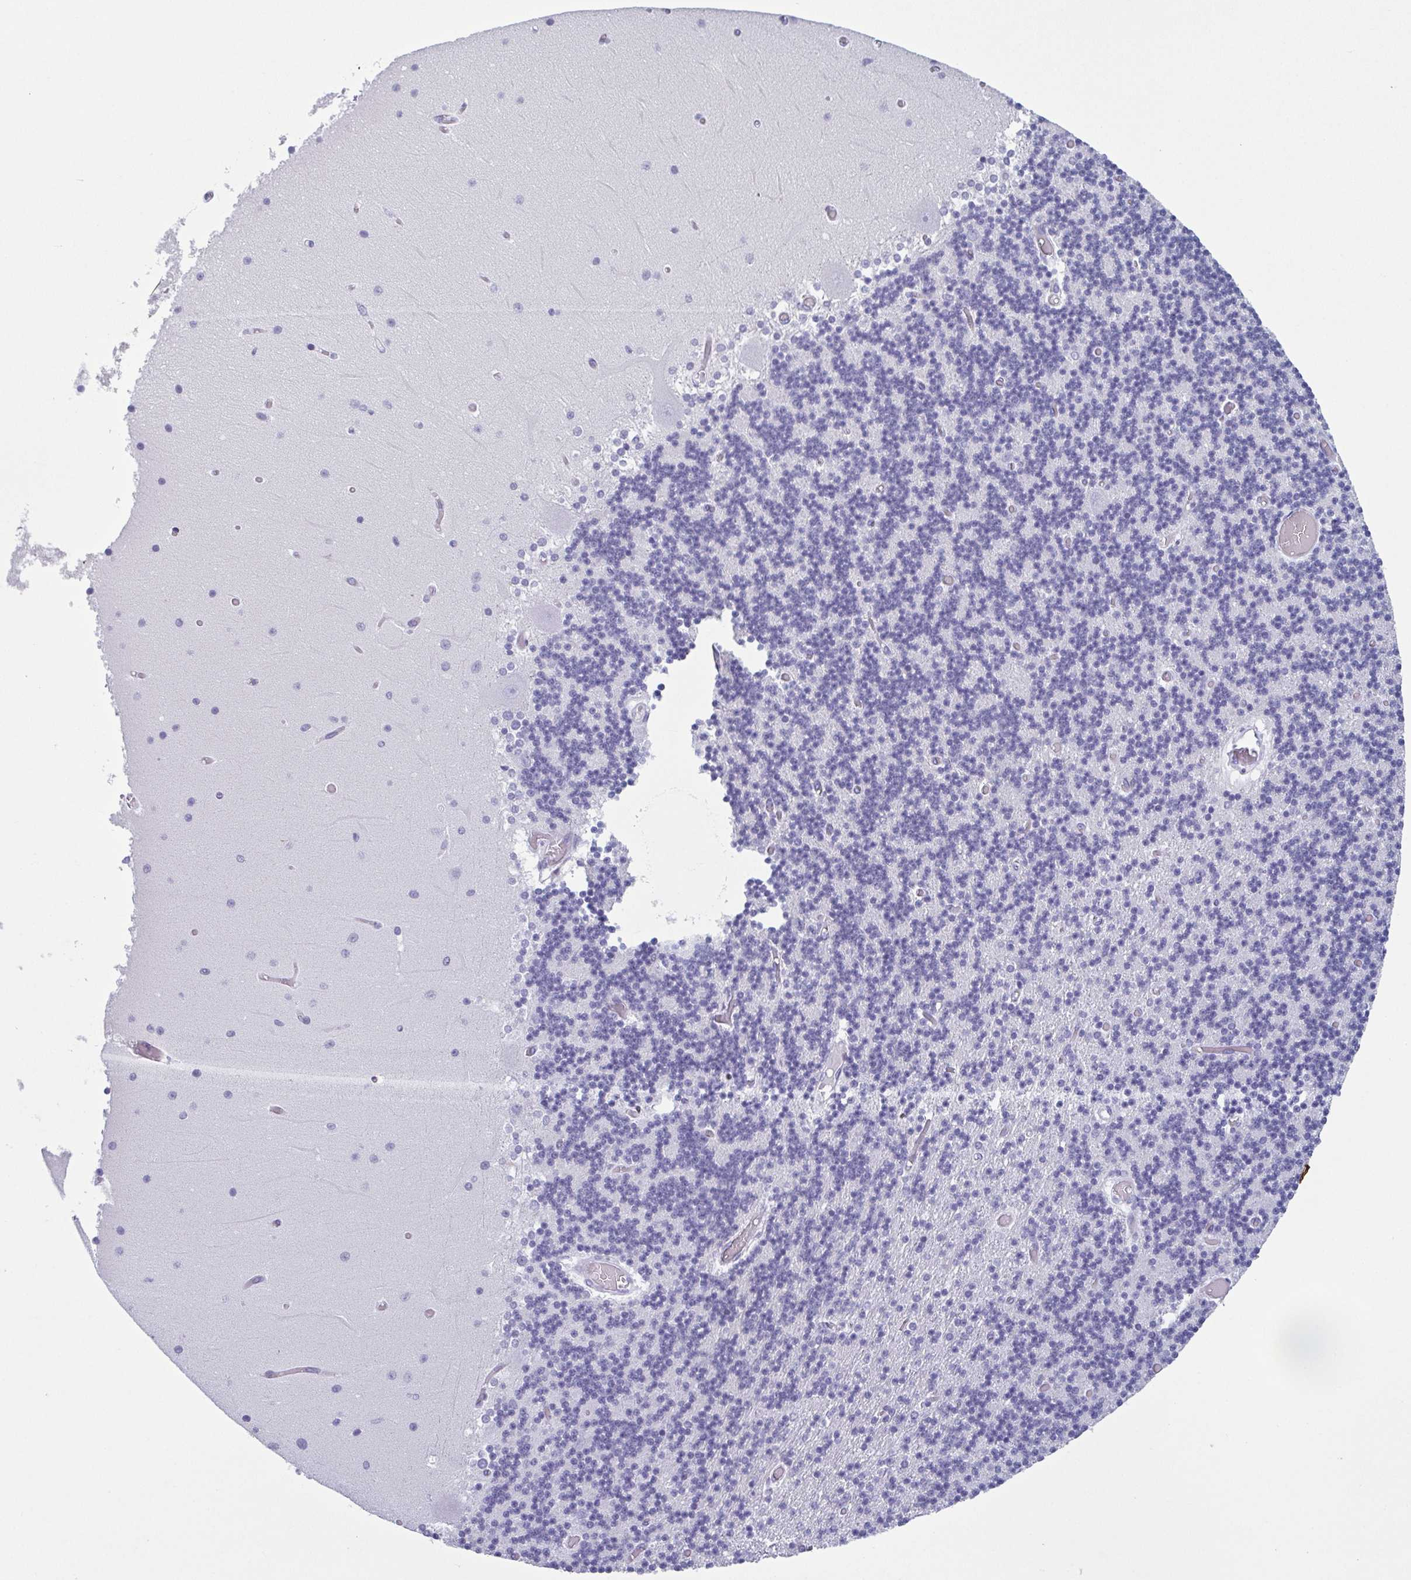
{"staining": {"intensity": "negative", "quantity": "none", "location": "none"}, "tissue": "cerebellum", "cell_type": "Cells in granular layer", "image_type": "normal", "snomed": [{"axis": "morphology", "description": "Normal tissue, NOS"}, {"axis": "topography", "description": "Cerebellum"}], "caption": "This is an IHC histopathology image of benign cerebellum. There is no expression in cells in granular layer.", "gene": "KRT10", "patient": {"sex": "female", "age": 28}}